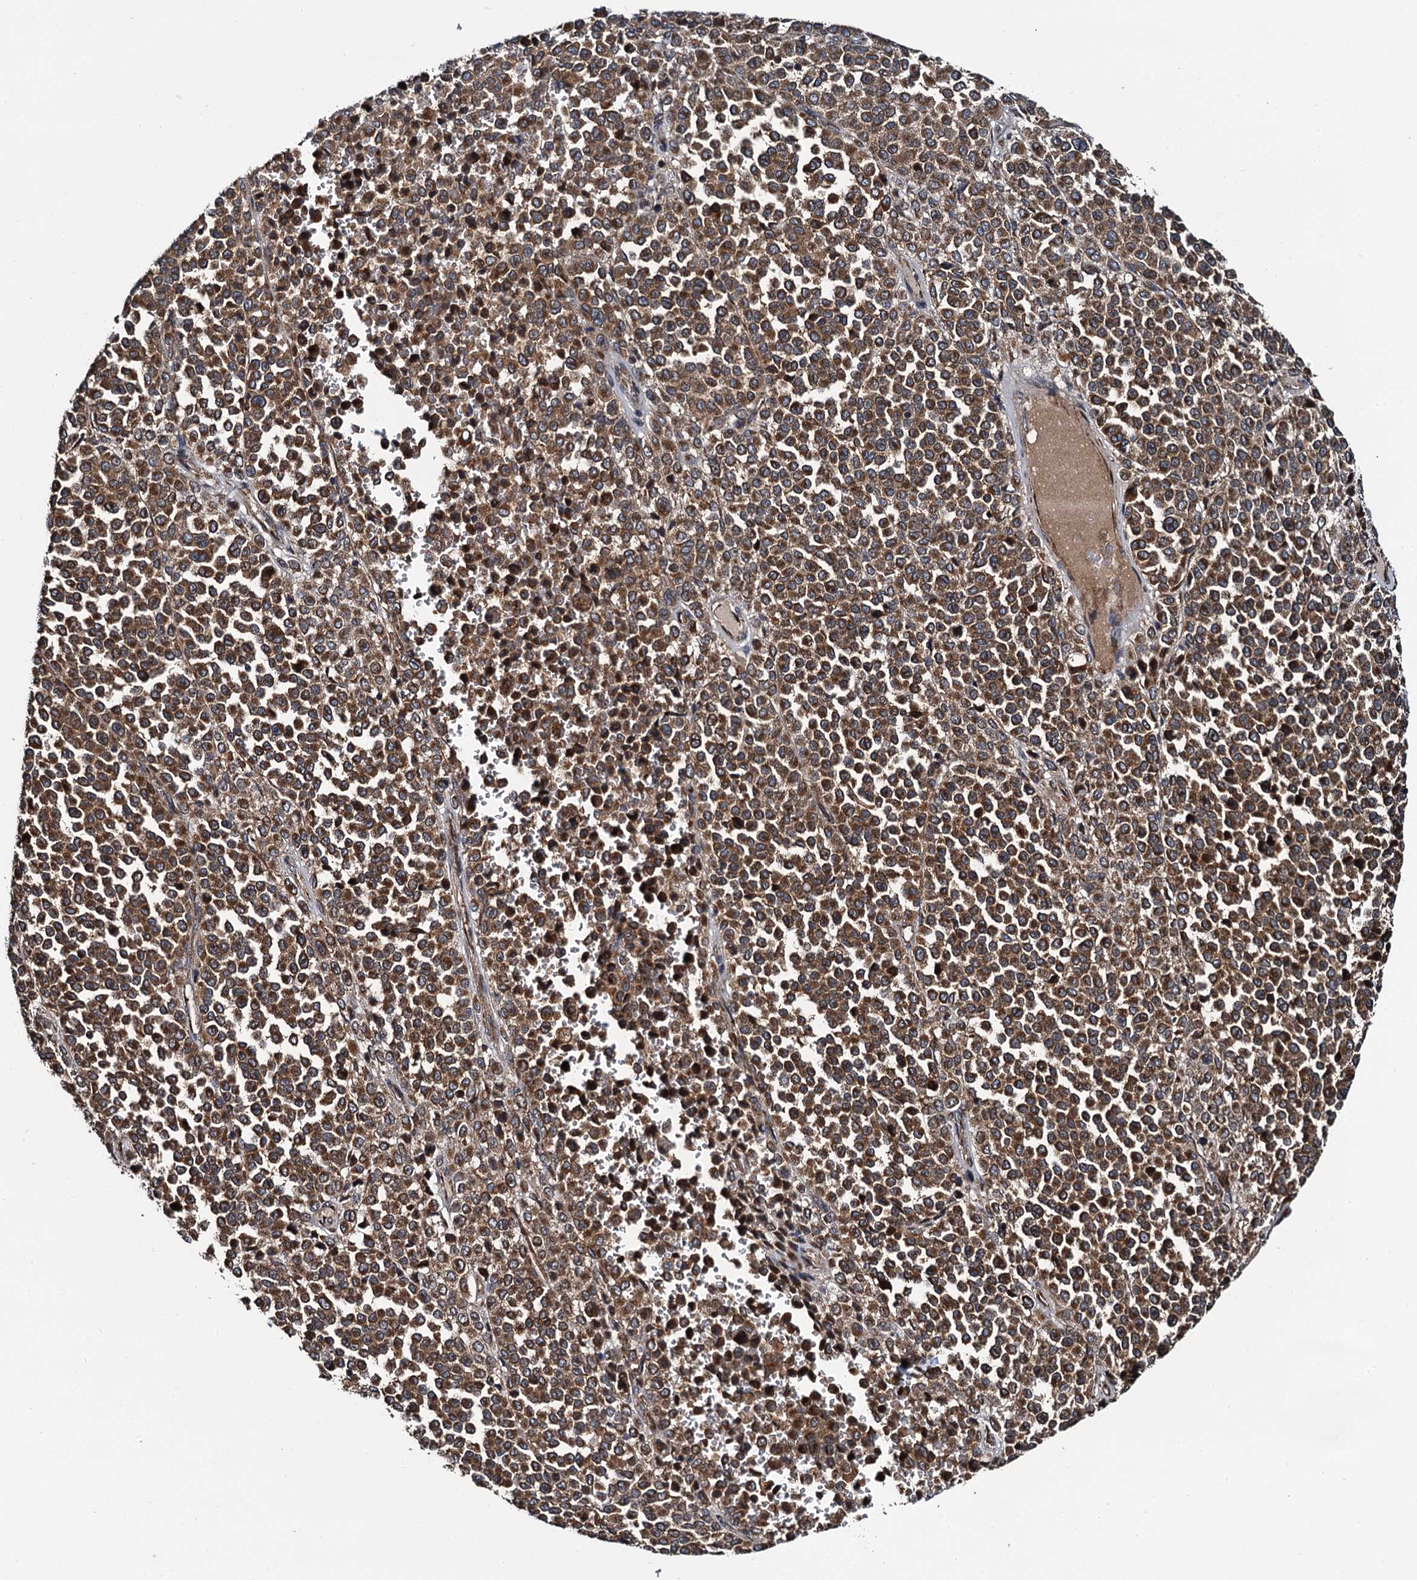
{"staining": {"intensity": "strong", "quantity": ">75%", "location": "cytoplasmic/membranous"}, "tissue": "melanoma", "cell_type": "Tumor cells", "image_type": "cancer", "snomed": [{"axis": "morphology", "description": "Malignant melanoma, Metastatic site"}, {"axis": "topography", "description": "Pancreas"}], "caption": "Immunohistochemistry staining of malignant melanoma (metastatic site), which displays high levels of strong cytoplasmic/membranous positivity in about >75% of tumor cells indicating strong cytoplasmic/membranous protein expression. The staining was performed using DAB (3,3'-diaminobenzidine) (brown) for protein detection and nuclei were counterstained in hematoxylin (blue).", "gene": "NEK1", "patient": {"sex": "female", "age": 30}}